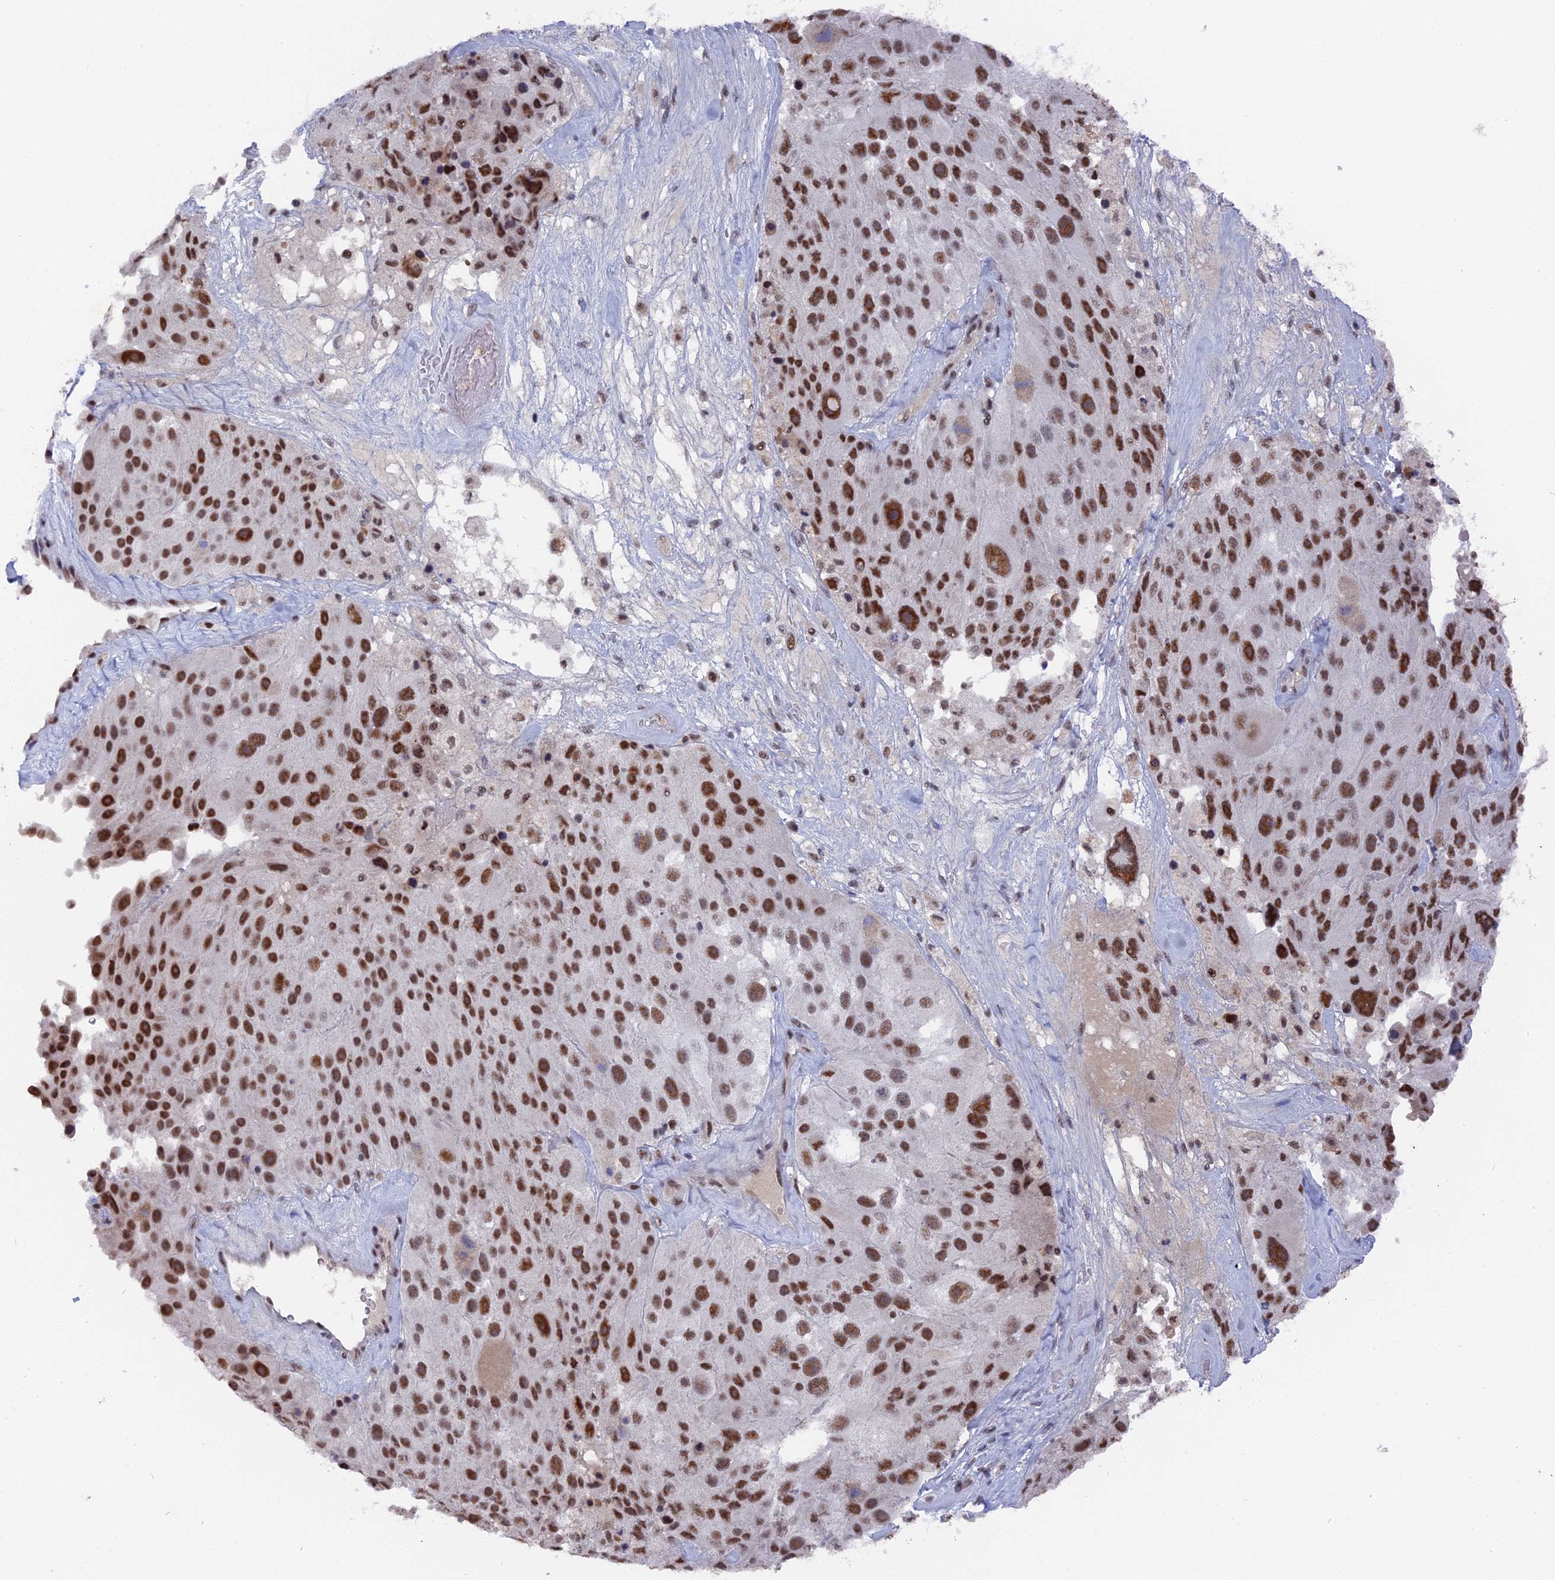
{"staining": {"intensity": "moderate", "quantity": ">75%", "location": "nuclear"}, "tissue": "melanoma", "cell_type": "Tumor cells", "image_type": "cancer", "snomed": [{"axis": "morphology", "description": "Malignant melanoma, Metastatic site"}, {"axis": "topography", "description": "Lymph node"}], "caption": "Melanoma stained with a brown dye exhibits moderate nuclear positive positivity in approximately >75% of tumor cells.", "gene": "SF3A2", "patient": {"sex": "male", "age": 62}}